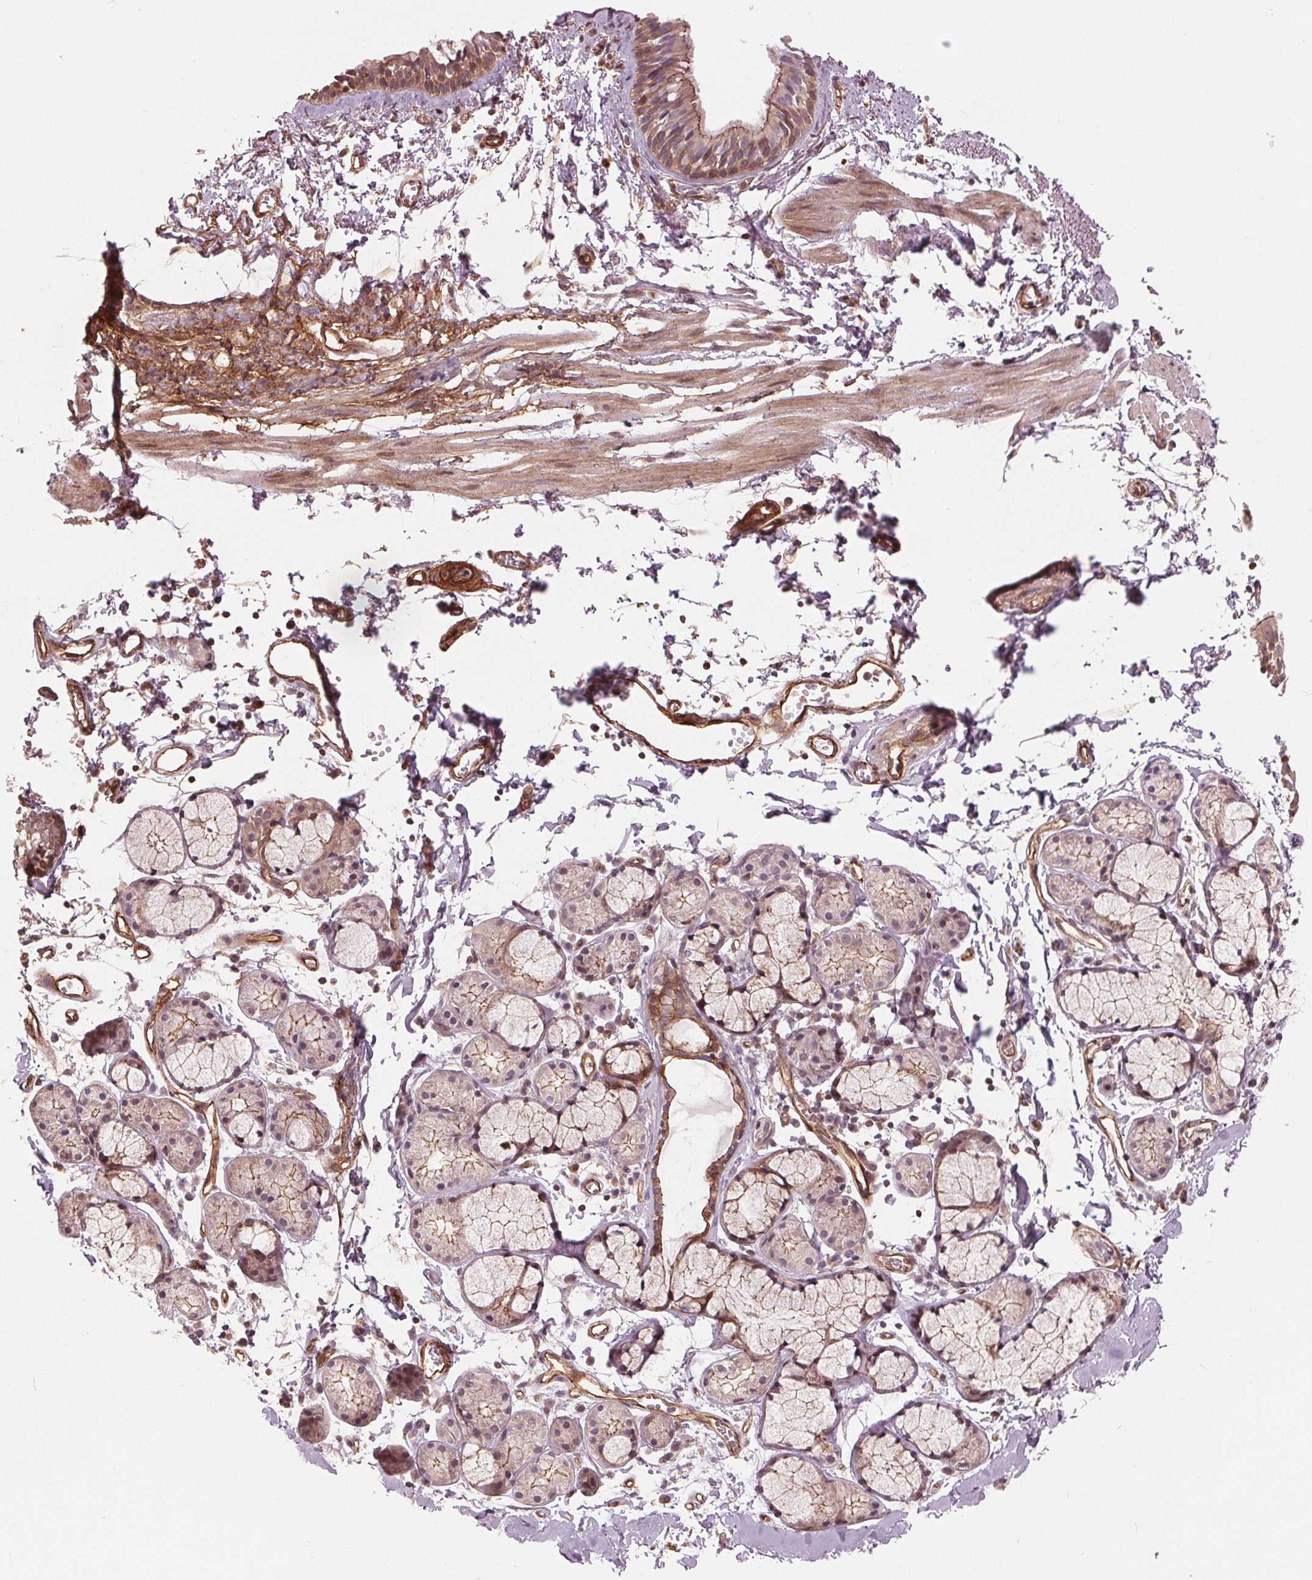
{"staining": {"intensity": "moderate", "quantity": ">75%", "location": "cytoplasmic/membranous,nuclear"}, "tissue": "bronchus", "cell_type": "Respiratory epithelial cells", "image_type": "normal", "snomed": [{"axis": "morphology", "description": "Normal tissue, NOS"}, {"axis": "topography", "description": "Cartilage tissue"}, {"axis": "topography", "description": "Bronchus"}], "caption": "A high-resolution histopathology image shows IHC staining of unremarkable bronchus, which reveals moderate cytoplasmic/membranous,nuclear staining in approximately >75% of respiratory epithelial cells.", "gene": "TXNIP", "patient": {"sex": "female", "age": 59}}